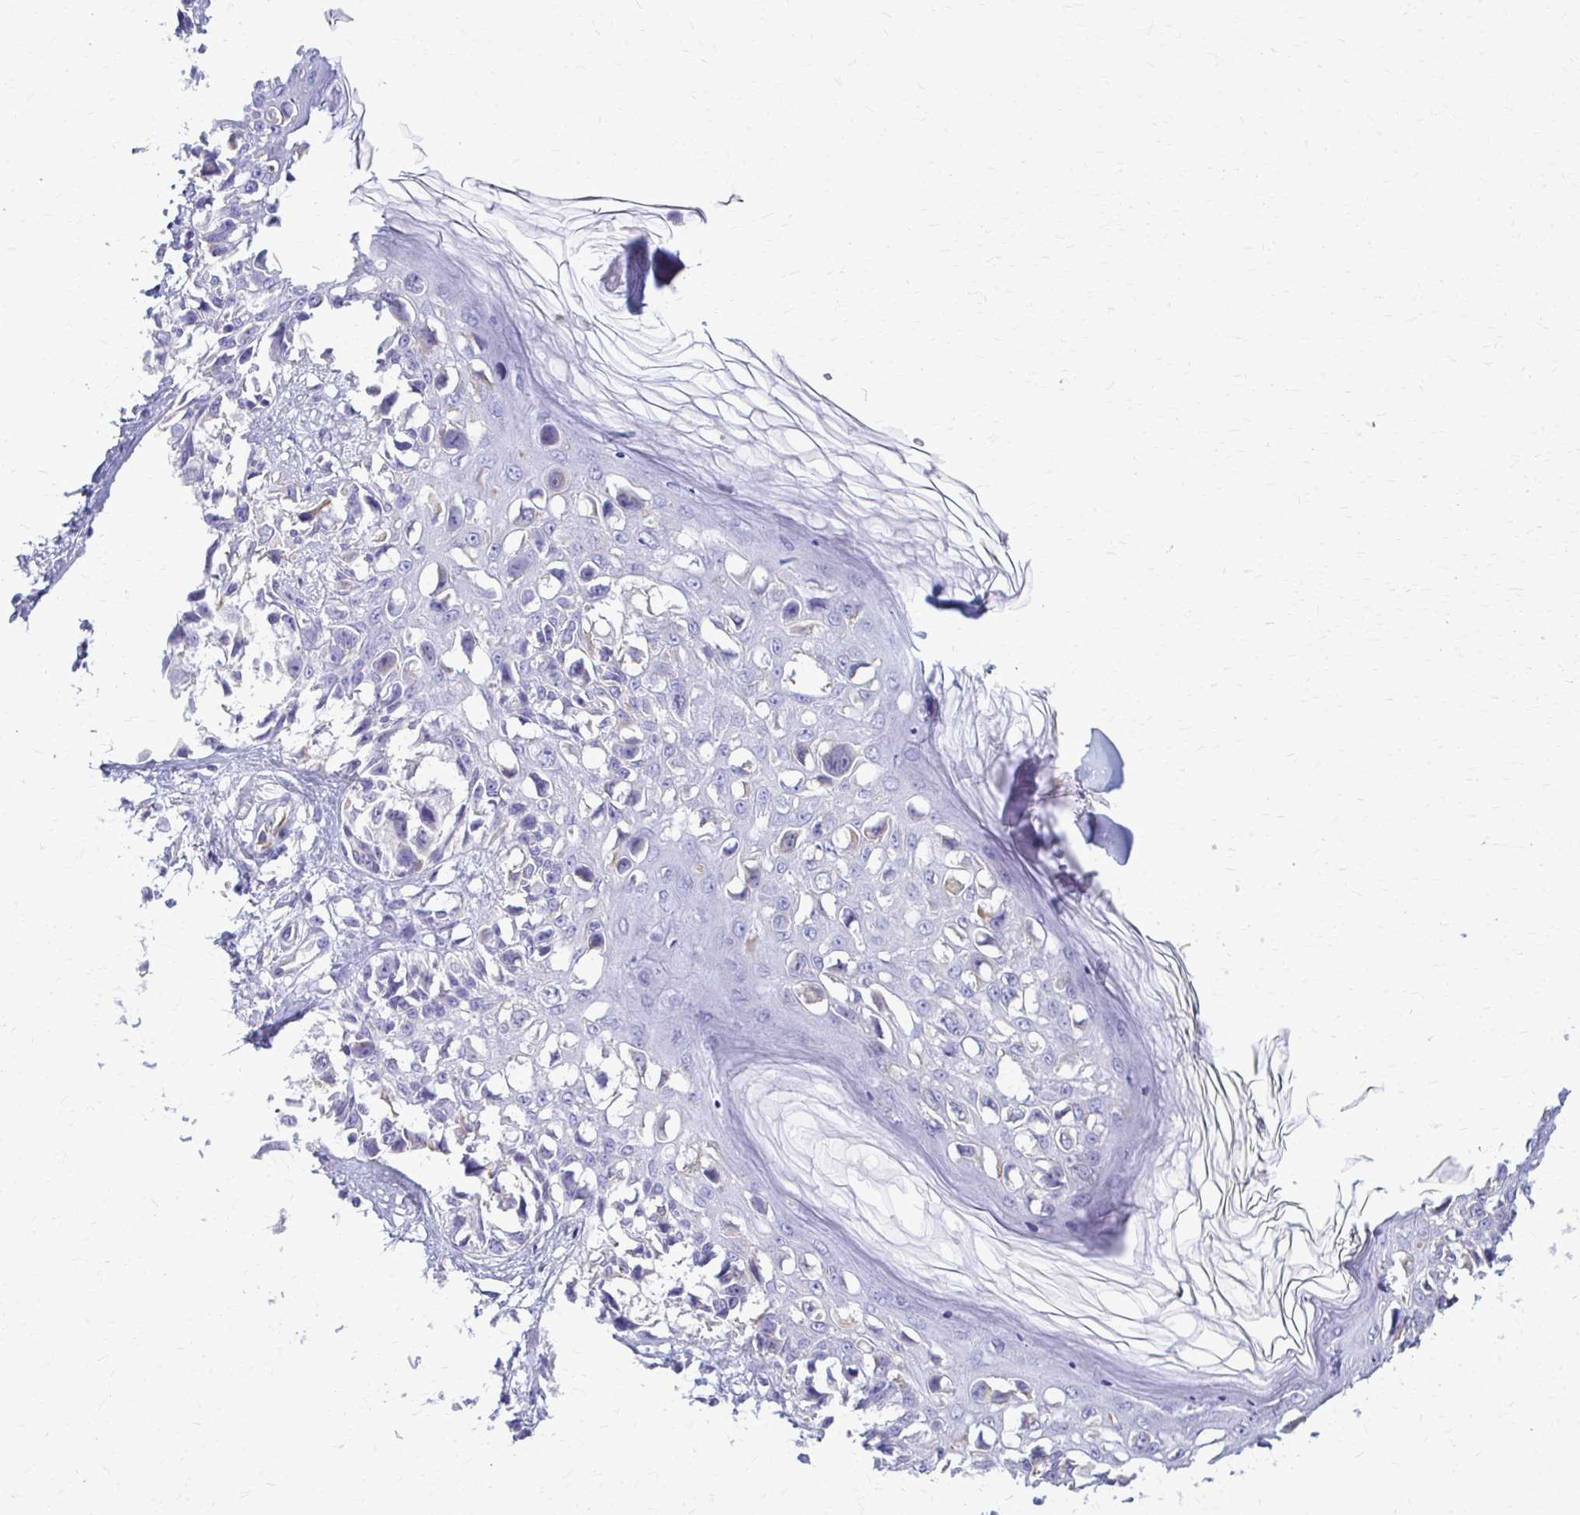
{"staining": {"intensity": "negative", "quantity": "none", "location": "none"}, "tissue": "melanoma", "cell_type": "Tumor cells", "image_type": "cancer", "snomed": [{"axis": "morphology", "description": "Malignant melanoma, NOS"}, {"axis": "topography", "description": "Skin"}], "caption": "A micrograph of melanoma stained for a protein shows no brown staining in tumor cells.", "gene": "GFAP", "patient": {"sex": "male", "age": 73}}